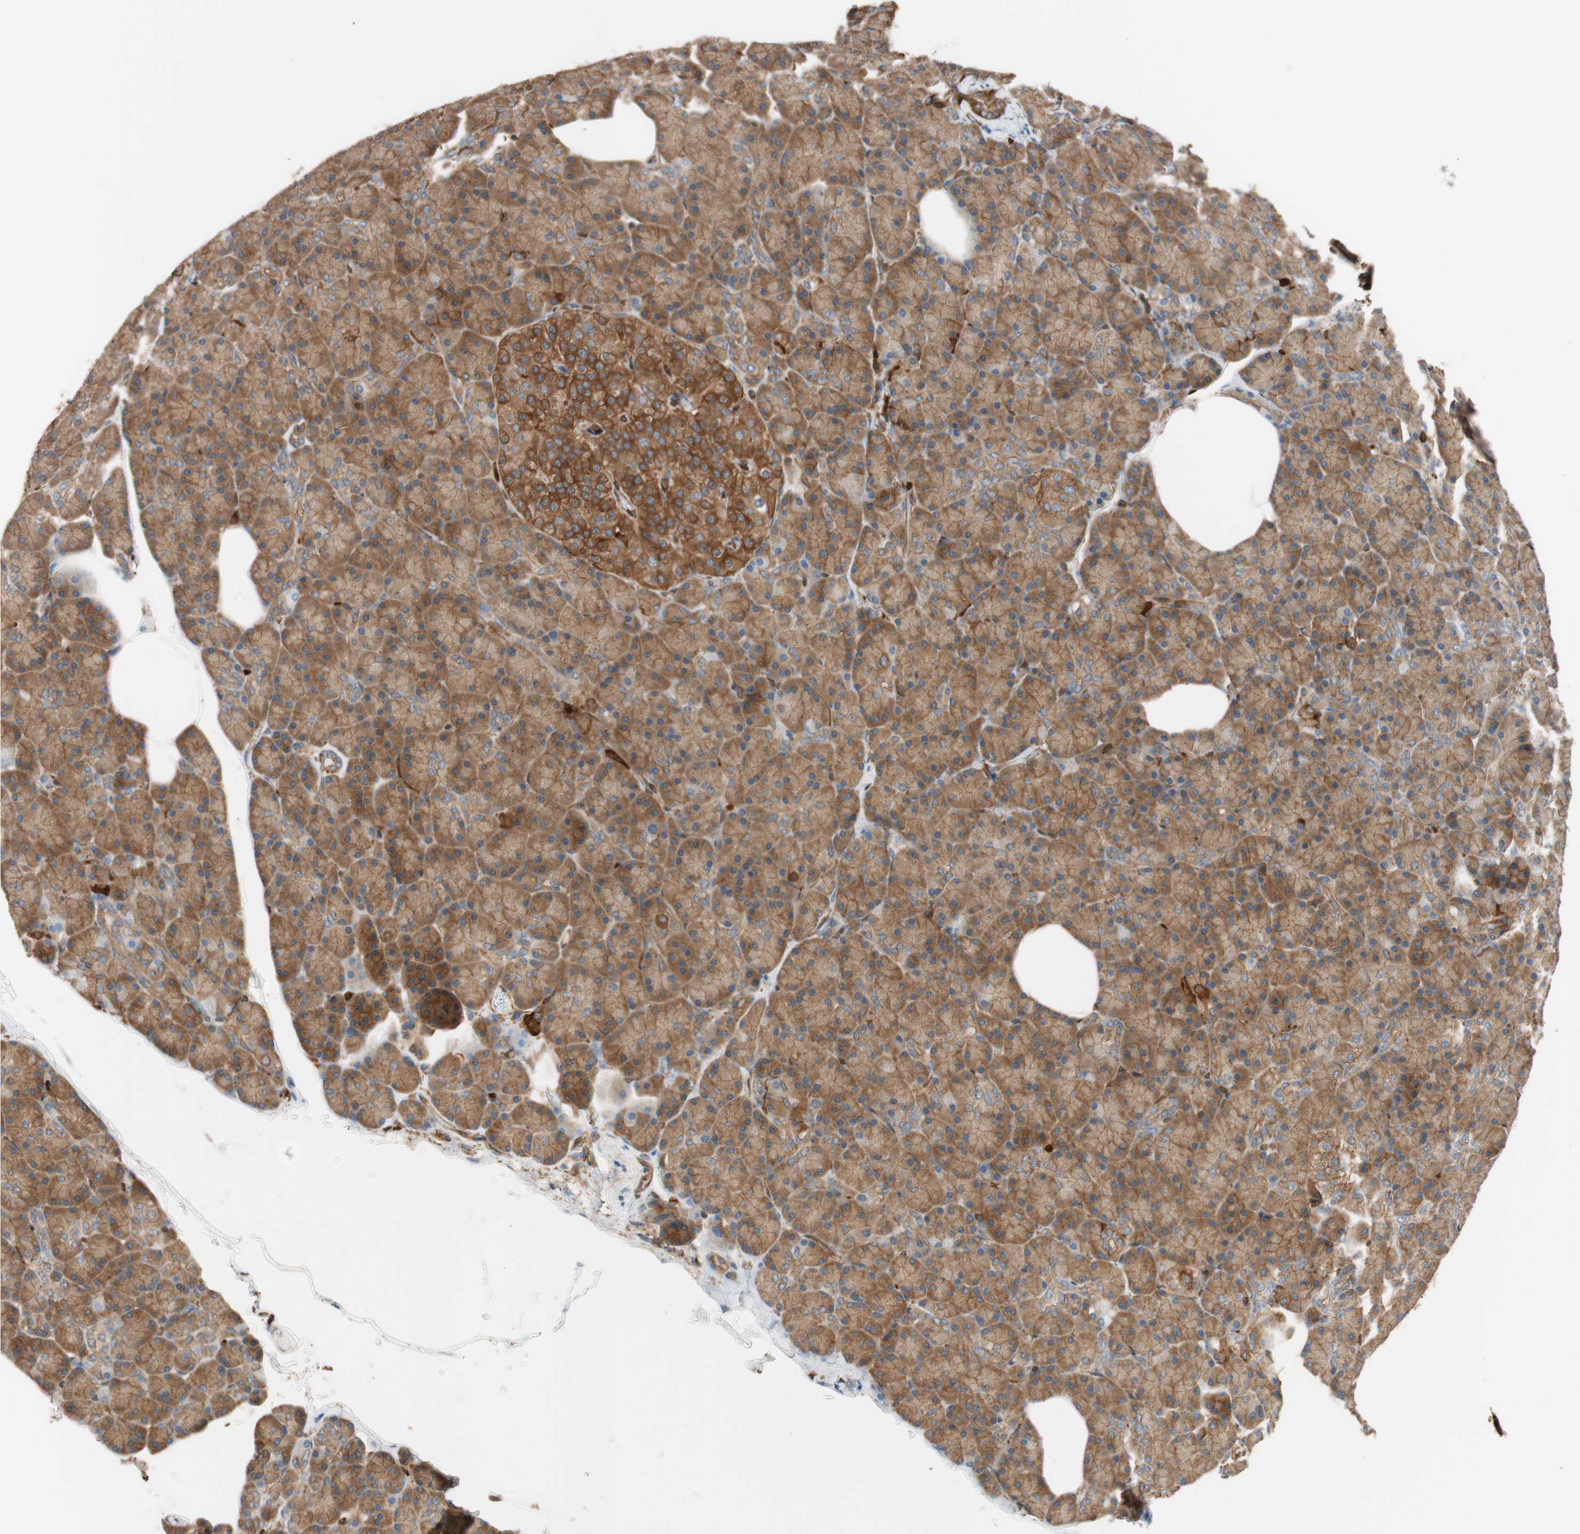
{"staining": {"intensity": "moderate", "quantity": ">75%", "location": "cytoplasmic/membranous"}, "tissue": "pancreas", "cell_type": "Exocrine glandular cells", "image_type": "normal", "snomed": [{"axis": "morphology", "description": "Normal tissue, NOS"}, {"axis": "topography", "description": "Pancreas"}], "caption": "This histopathology image demonstrates immunohistochemistry (IHC) staining of normal pancreas, with medium moderate cytoplasmic/membranous staining in about >75% of exocrine glandular cells.", "gene": "VASP", "patient": {"sex": "female", "age": 43}}